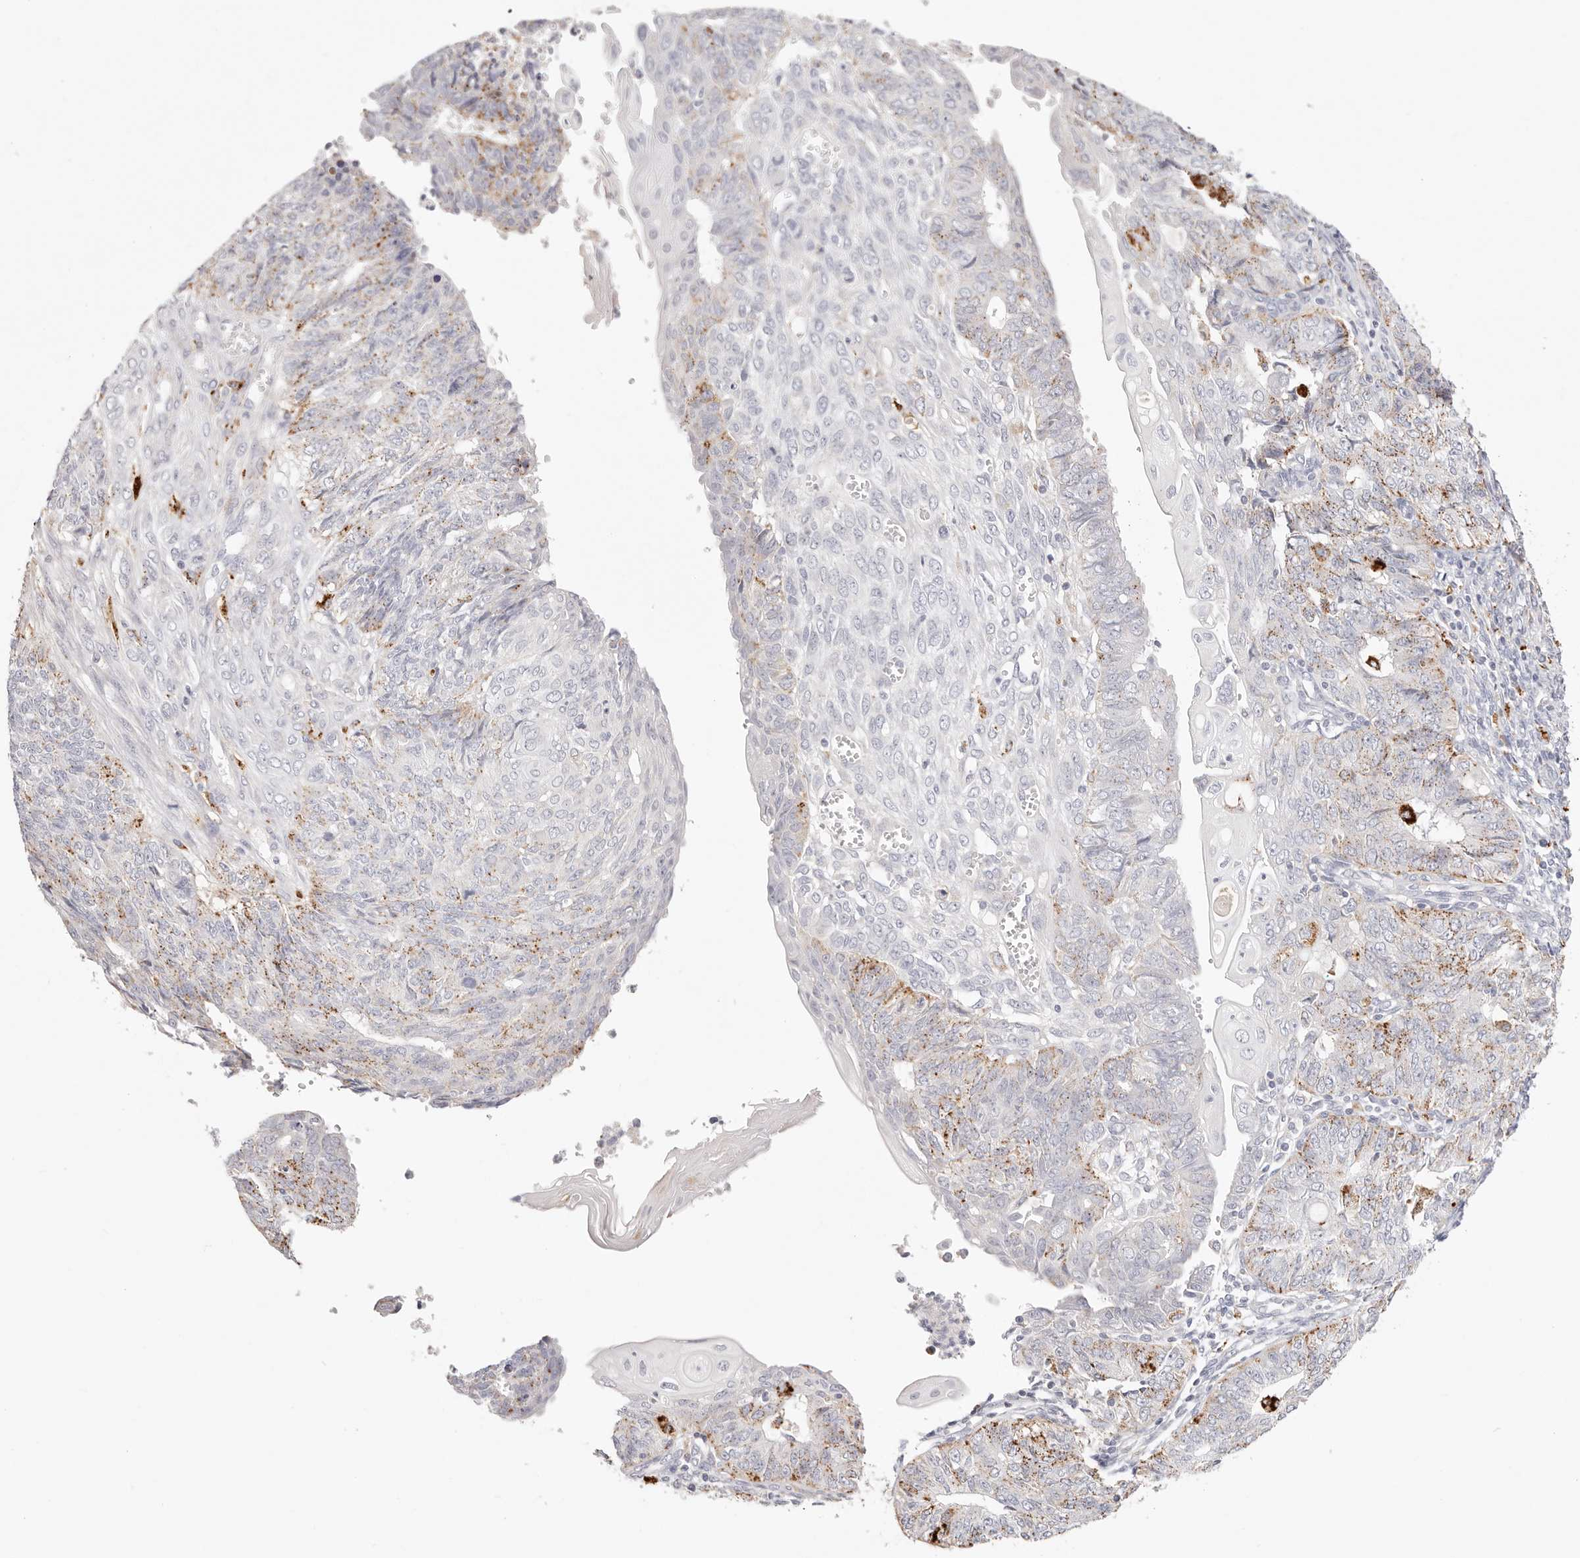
{"staining": {"intensity": "moderate", "quantity": "<25%", "location": "cytoplasmic/membranous"}, "tissue": "endometrial cancer", "cell_type": "Tumor cells", "image_type": "cancer", "snomed": [{"axis": "morphology", "description": "Adenocarcinoma, NOS"}, {"axis": "topography", "description": "Endometrium"}], "caption": "Adenocarcinoma (endometrial) stained with immunohistochemistry (IHC) demonstrates moderate cytoplasmic/membranous positivity in approximately <25% of tumor cells.", "gene": "STKLD1", "patient": {"sex": "female", "age": 32}}